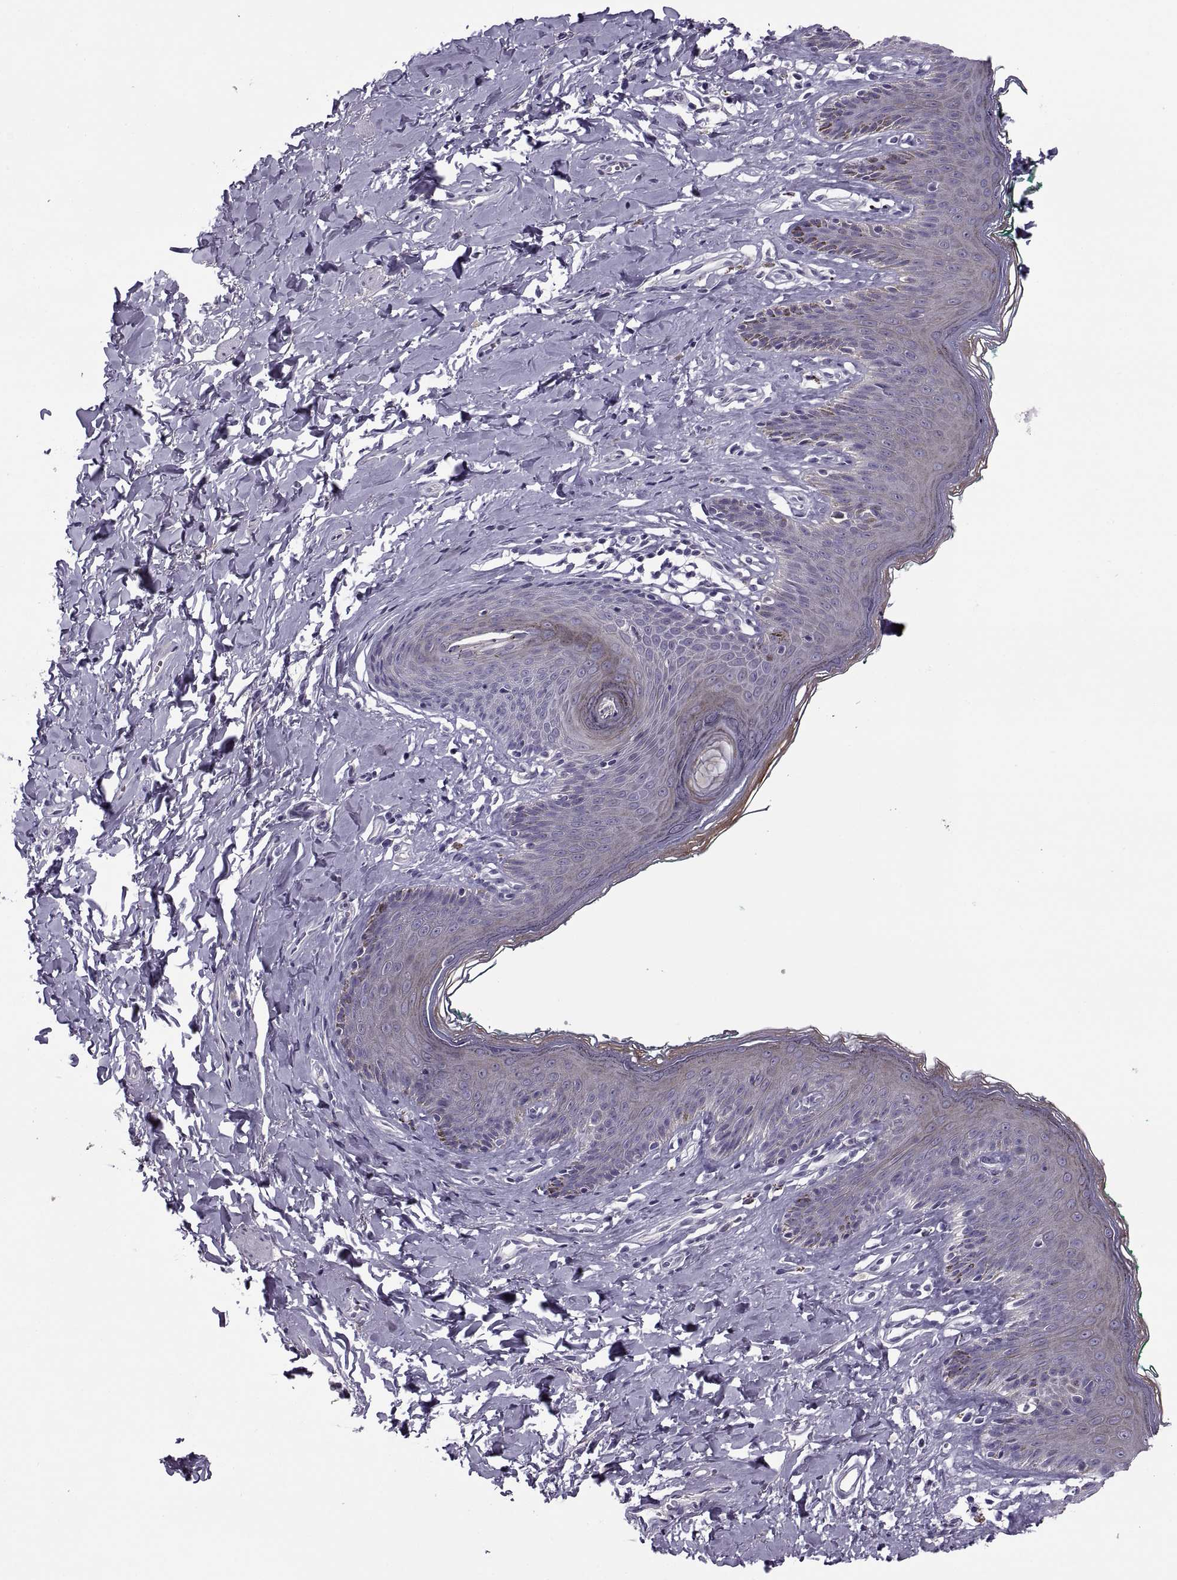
{"staining": {"intensity": "weak", "quantity": "<25%", "location": "cytoplasmic/membranous"}, "tissue": "skin", "cell_type": "Epidermal cells", "image_type": "normal", "snomed": [{"axis": "morphology", "description": "Normal tissue, NOS"}, {"axis": "topography", "description": "Vulva"}], "caption": "Immunohistochemistry histopathology image of unremarkable human skin stained for a protein (brown), which demonstrates no staining in epidermal cells. Nuclei are stained in blue.", "gene": "MAGEB1", "patient": {"sex": "female", "age": 66}}